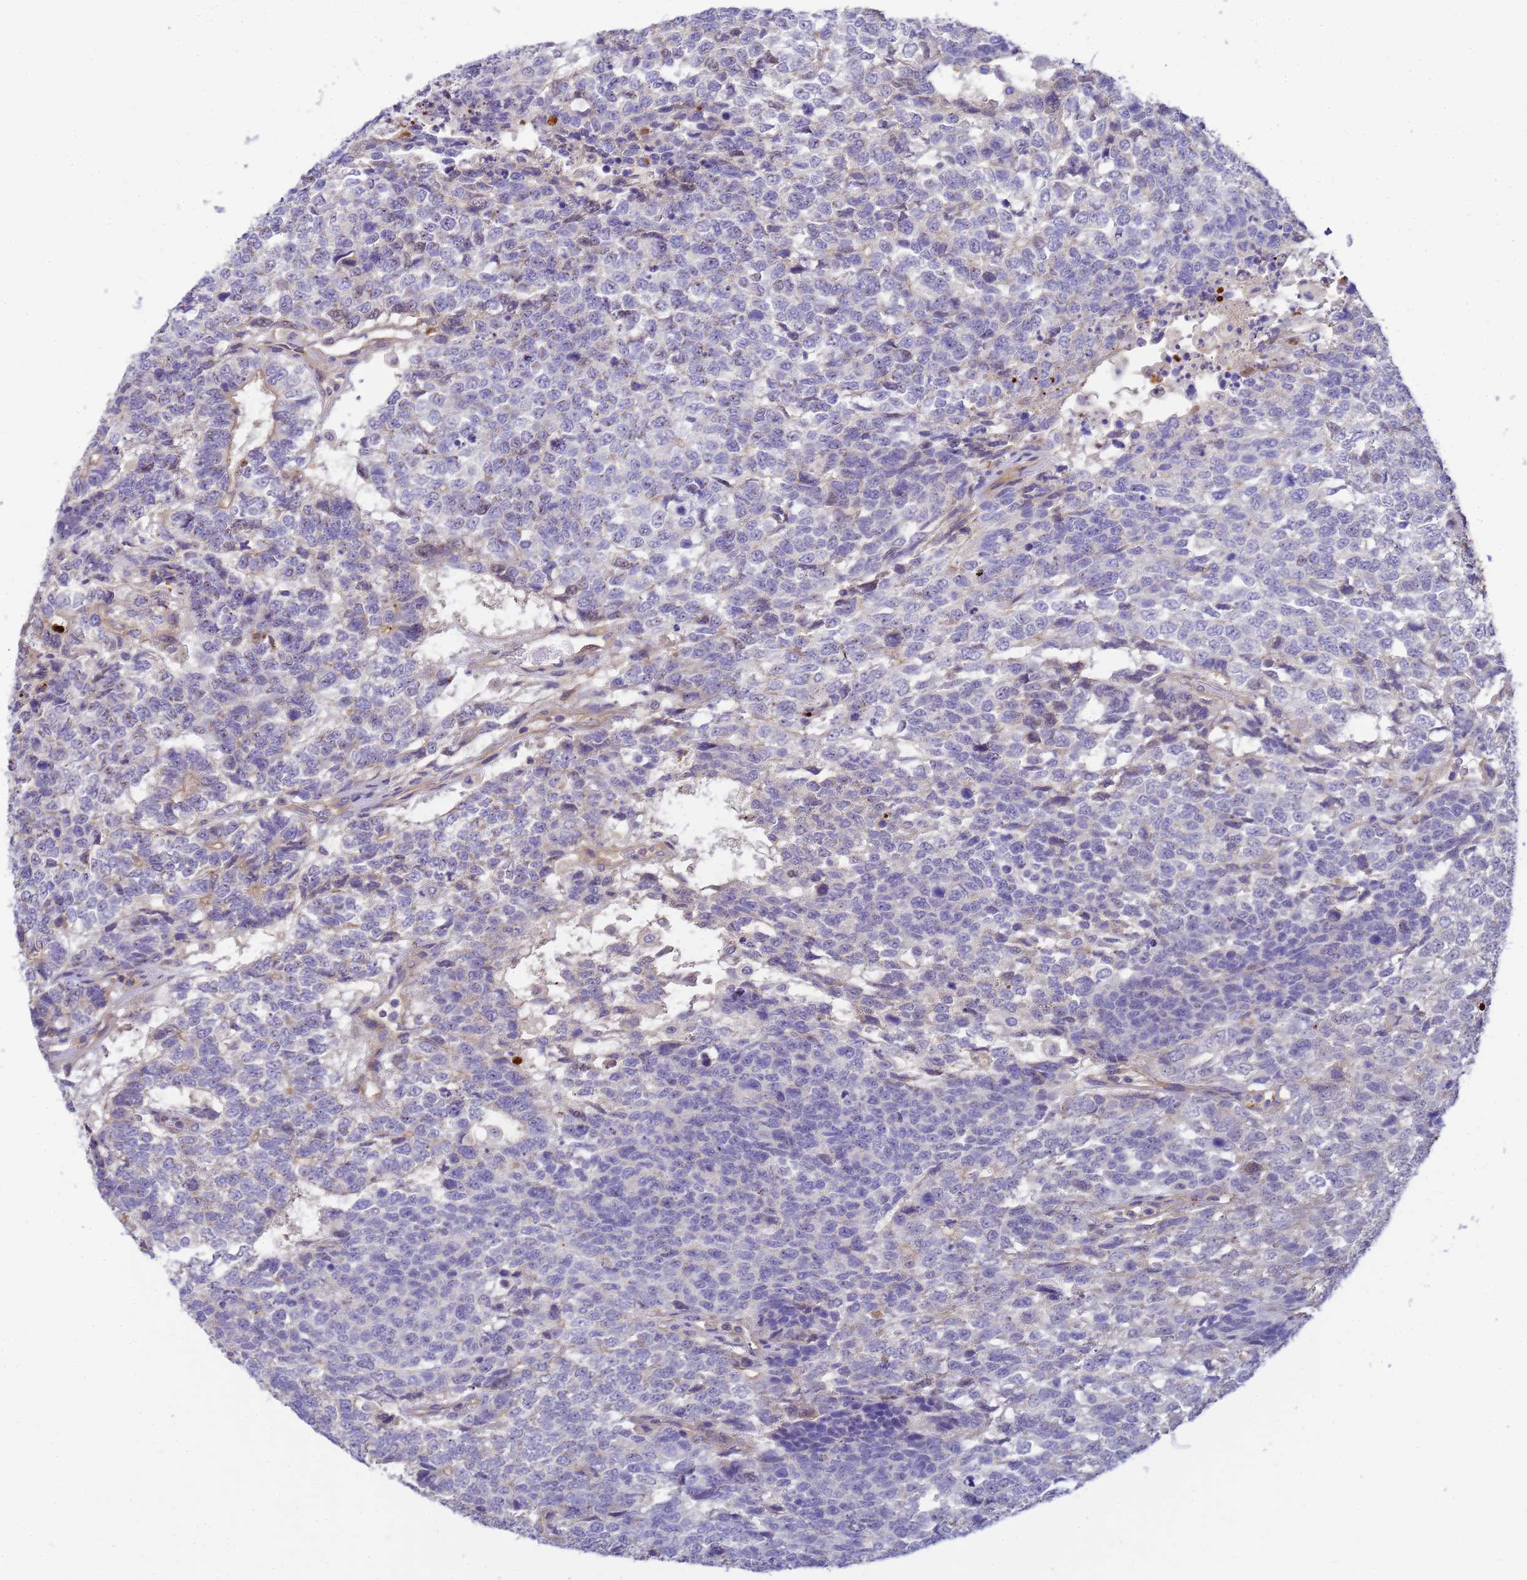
{"staining": {"intensity": "negative", "quantity": "none", "location": "none"}, "tissue": "testis cancer", "cell_type": "Tumor cells", "image_type": "cancer", "snomed": [{"axis": "morphology", "description": "Carcinoma, Embryonal, NOS"}, {"axis": "topography", "description": "Testis"}], "caption": "Human embryonal carcinoma (testis) stained for a protein using IHC exhibits no positivity in tumor cells.", "gene": "MYL12A", "patient": {"sex": "male", "age": 23}}